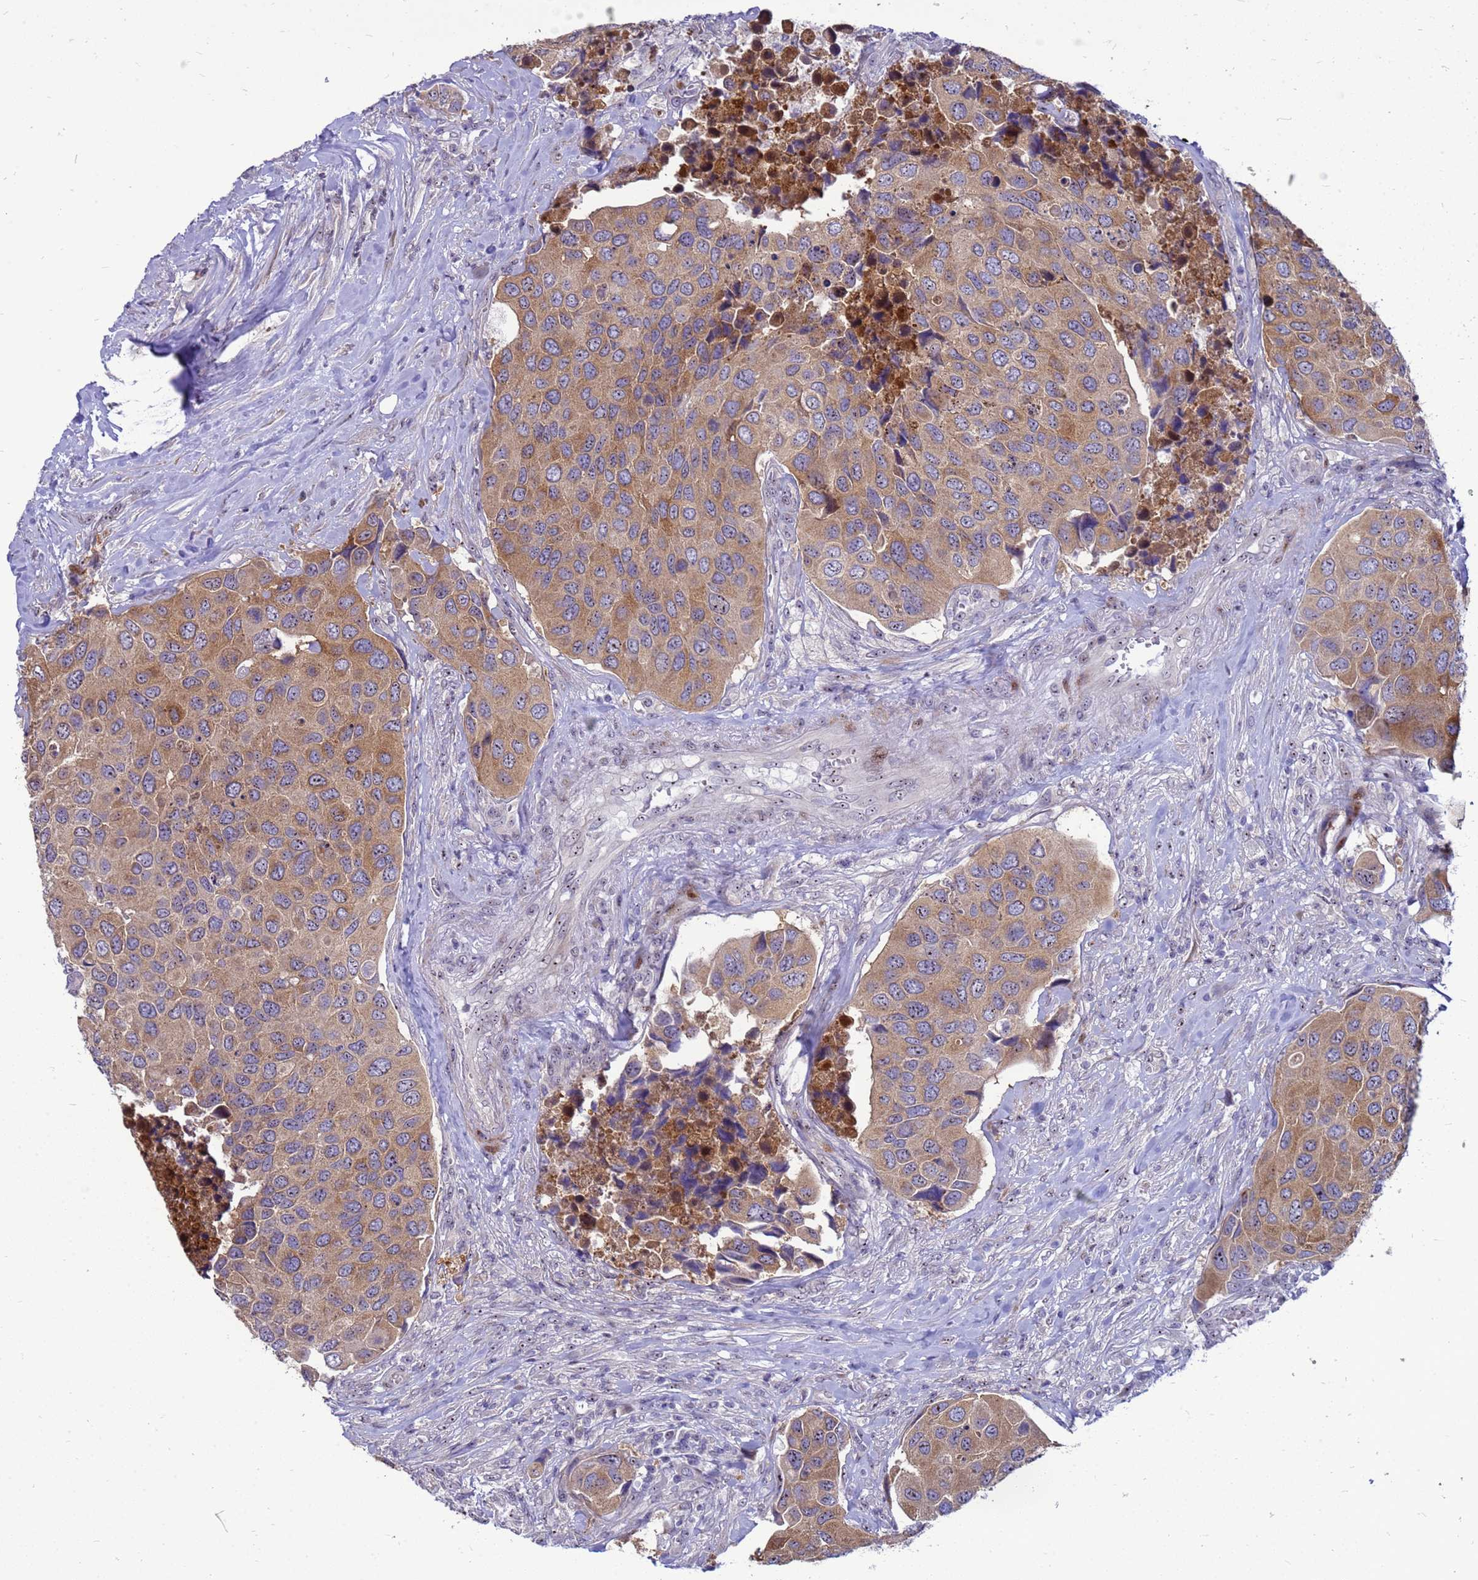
{"staining": {"intensity": "moderate", "quantity": ">75%", "location": "cytoplasmic/membranous"}, "tissue": "urothelial cancer", "cell_type": "Tumor cells", "image_type": "cancer", "snomed": [{"axis": "morphology", "description": "Urothelial carcinoma, High grade"}, {"axis": "topography", "description": "Urinary bladder"}], "caption": "This photomicrograph demonstrates high-grade urothelial carcinoma stained with immunohistochemistry to label a protein in brown. The cytoplasmic/membranous of tumor cells show moderate positivity for the protein. Nuclei are counter-stained blue.", "gene": "RSPO1", "patient": {"sex": "male", "age": 74}}